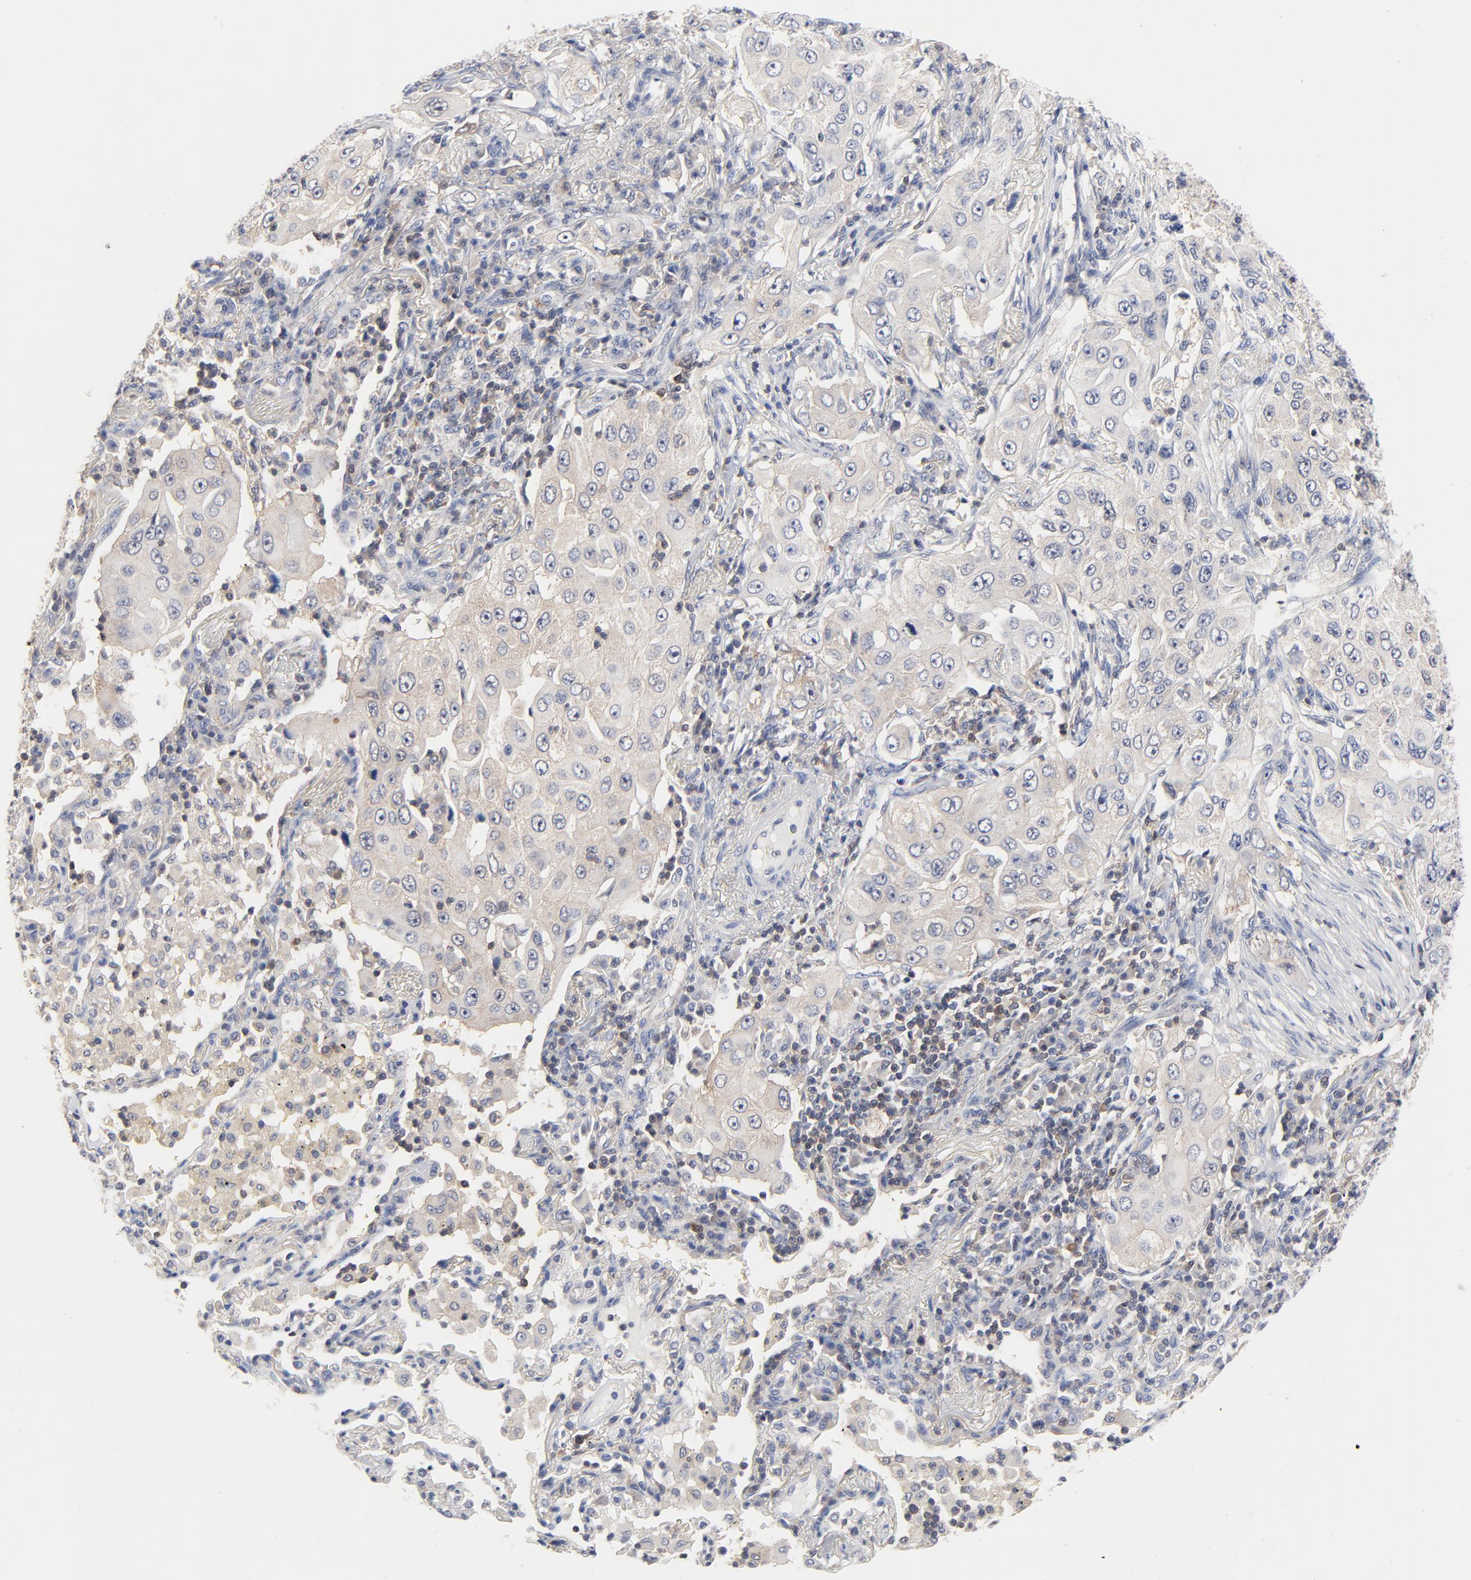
{"staining": {"intensity": "negative", "quantity": "none", "location": "none"}, "tissue": "lung cancer", "cell_type": "Tumor cells", "image_type": "cancer", "snomed": [{"axis": "morphology", "description": "Adenocarcinoma, NOS"}, {"axis": "topography", "description": "Lung"}], "caption": "Immunohistochemistry (IHC) histopathology image of human lung cancer stained for a protein (brown), which displays no positivity in tumor cells.", "gene": "CAB39L", "patient": {"sex": "male", "age": 84}}